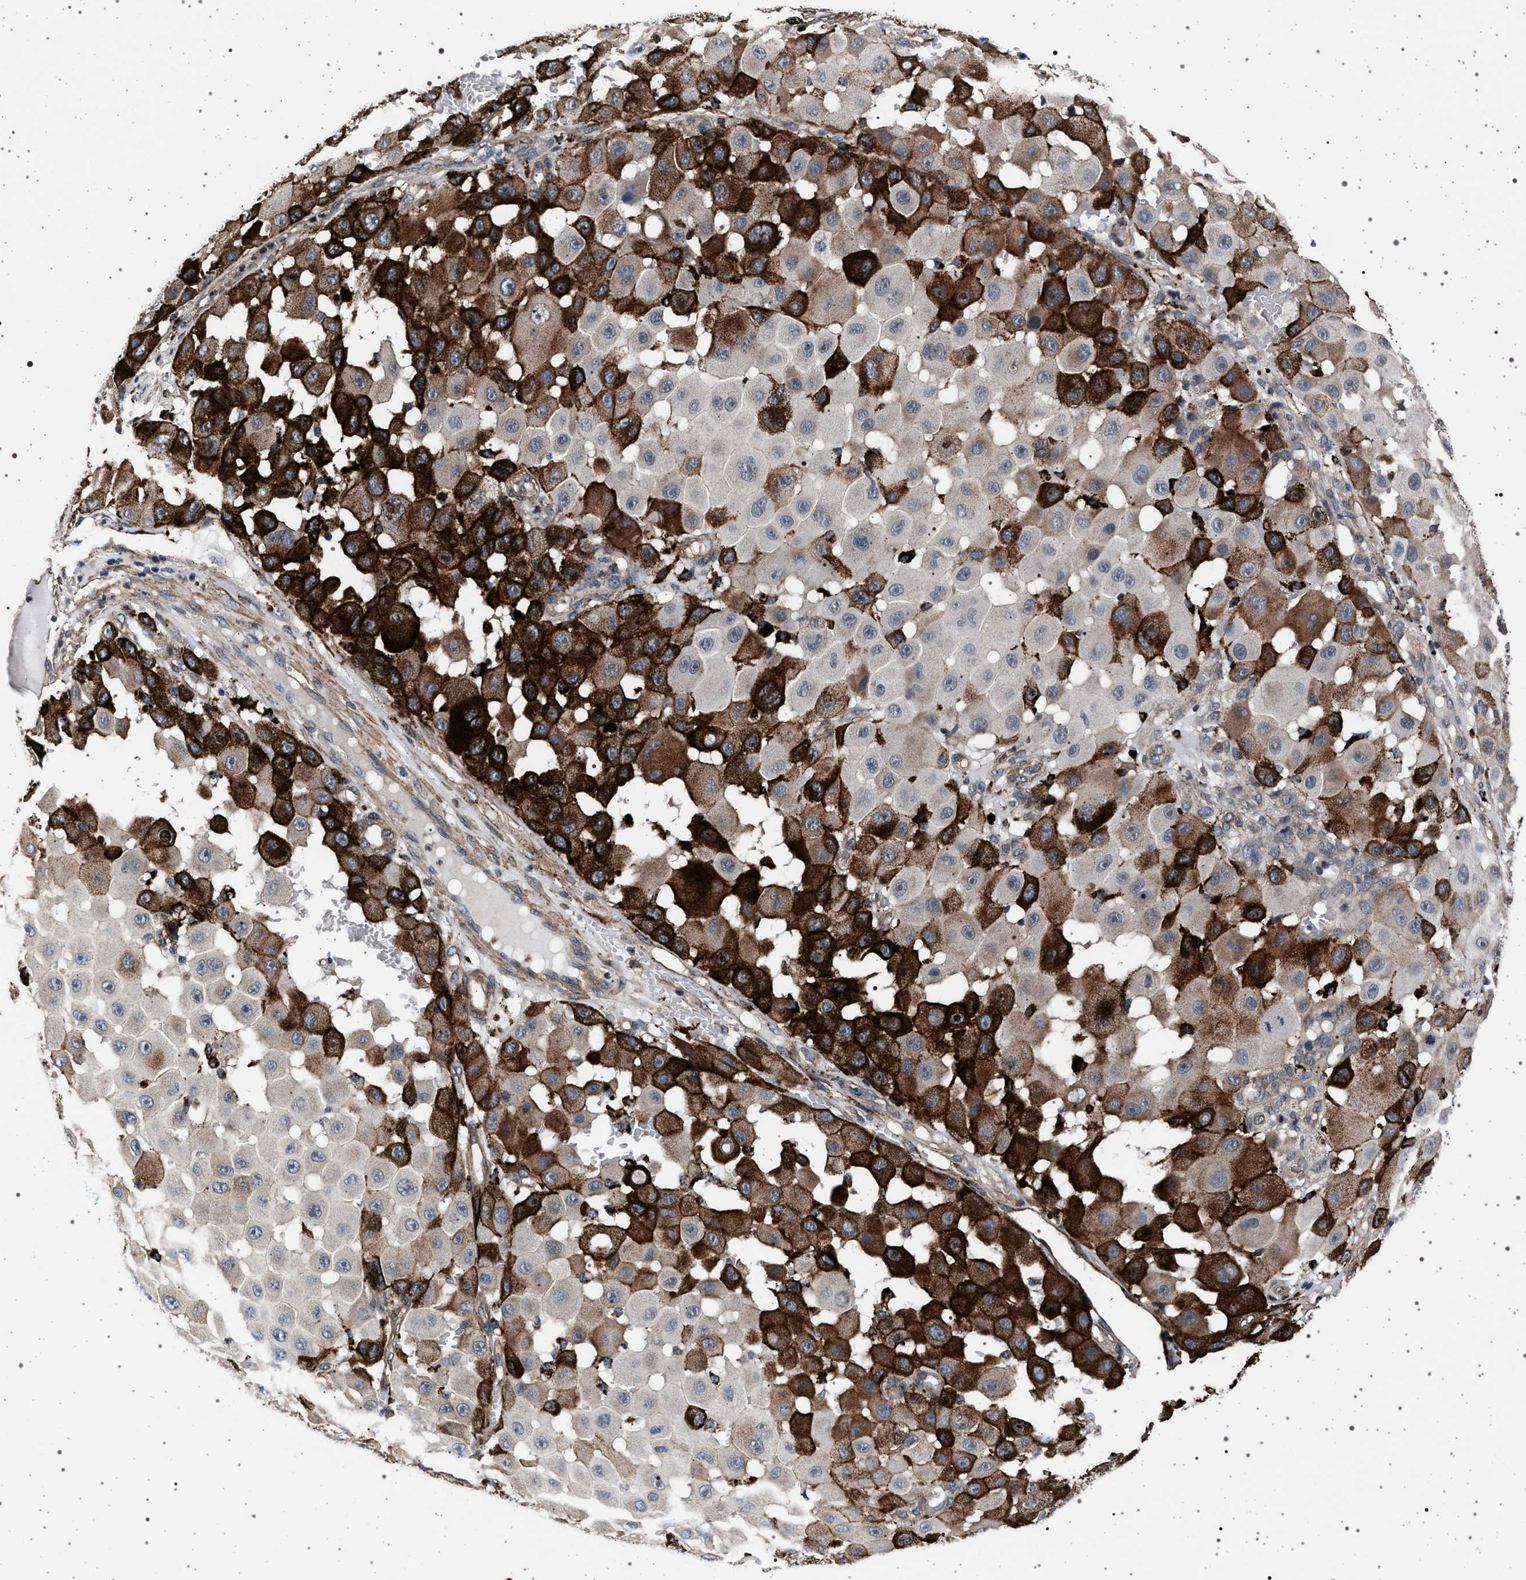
{"staining": {"intensity": "strong", "quantity": "25%-75%", "location": "cytoplasmic/membranous,nuclear"}, "tissue": "melanoma", "cell_type": "Tumor cells", "image_type": "cancer", "snomed": [{"axis": "morphology", "description": "Malignant melanoma, NOS"}, {"axis": "topography", "description": "Skin"}], "caption": "Protein staining reveals strong cytoplasmic/membranous and nuclear staining in about 25%-75% of tumor cells in malignant melanoma.", "gene": "KCNK6", "patient": {"sex": "female", "age": 81}}